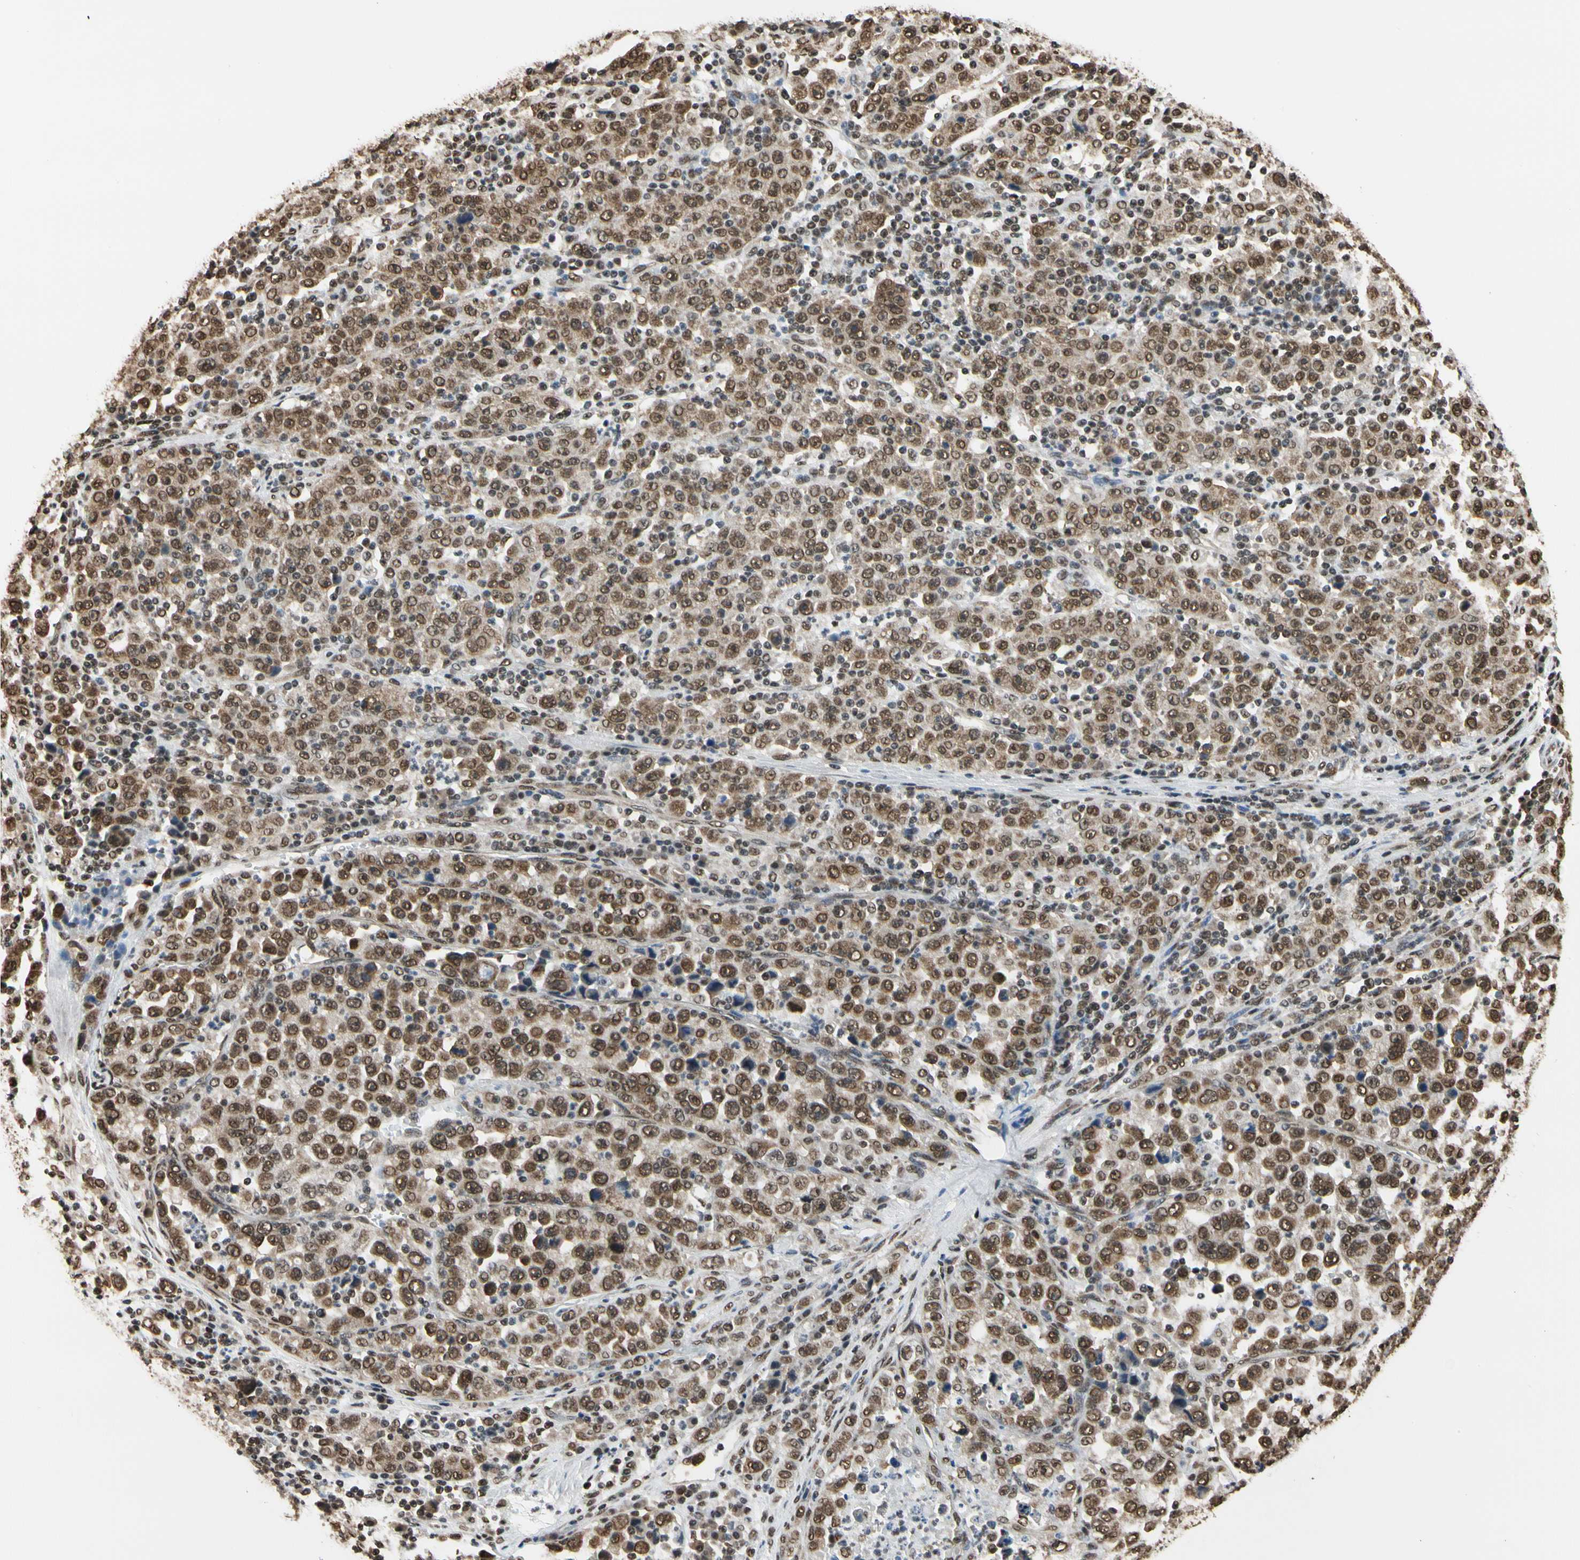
{"staining": {"intensity": "moderate", "quantity": ">75%", "location": "cytoplasmic/membranous,nuclear"}, "tissue": "stomach cancer", "cell_type": "Tumor cells", "image_type": "cancer", "snomed": [{"axis": "morphology", "description": "Normal tissue, NOS"}, {"axis": "morphology", "description": "Adenocarcinoma, NOS"}, {"axis": "topography", "description": "Stomach, upper"}, {"axis": "topography", "description": "Stomach"}], "caption": "The photomicrograph displays a brown stain indicating the presence of a protein in the cytoplasmic/membranous and nuclear of tumor cells in stomach cancer (adenocarcinoma).", "gene": "HNRNPK", "patient": {"sex": "male", "age": 59}}